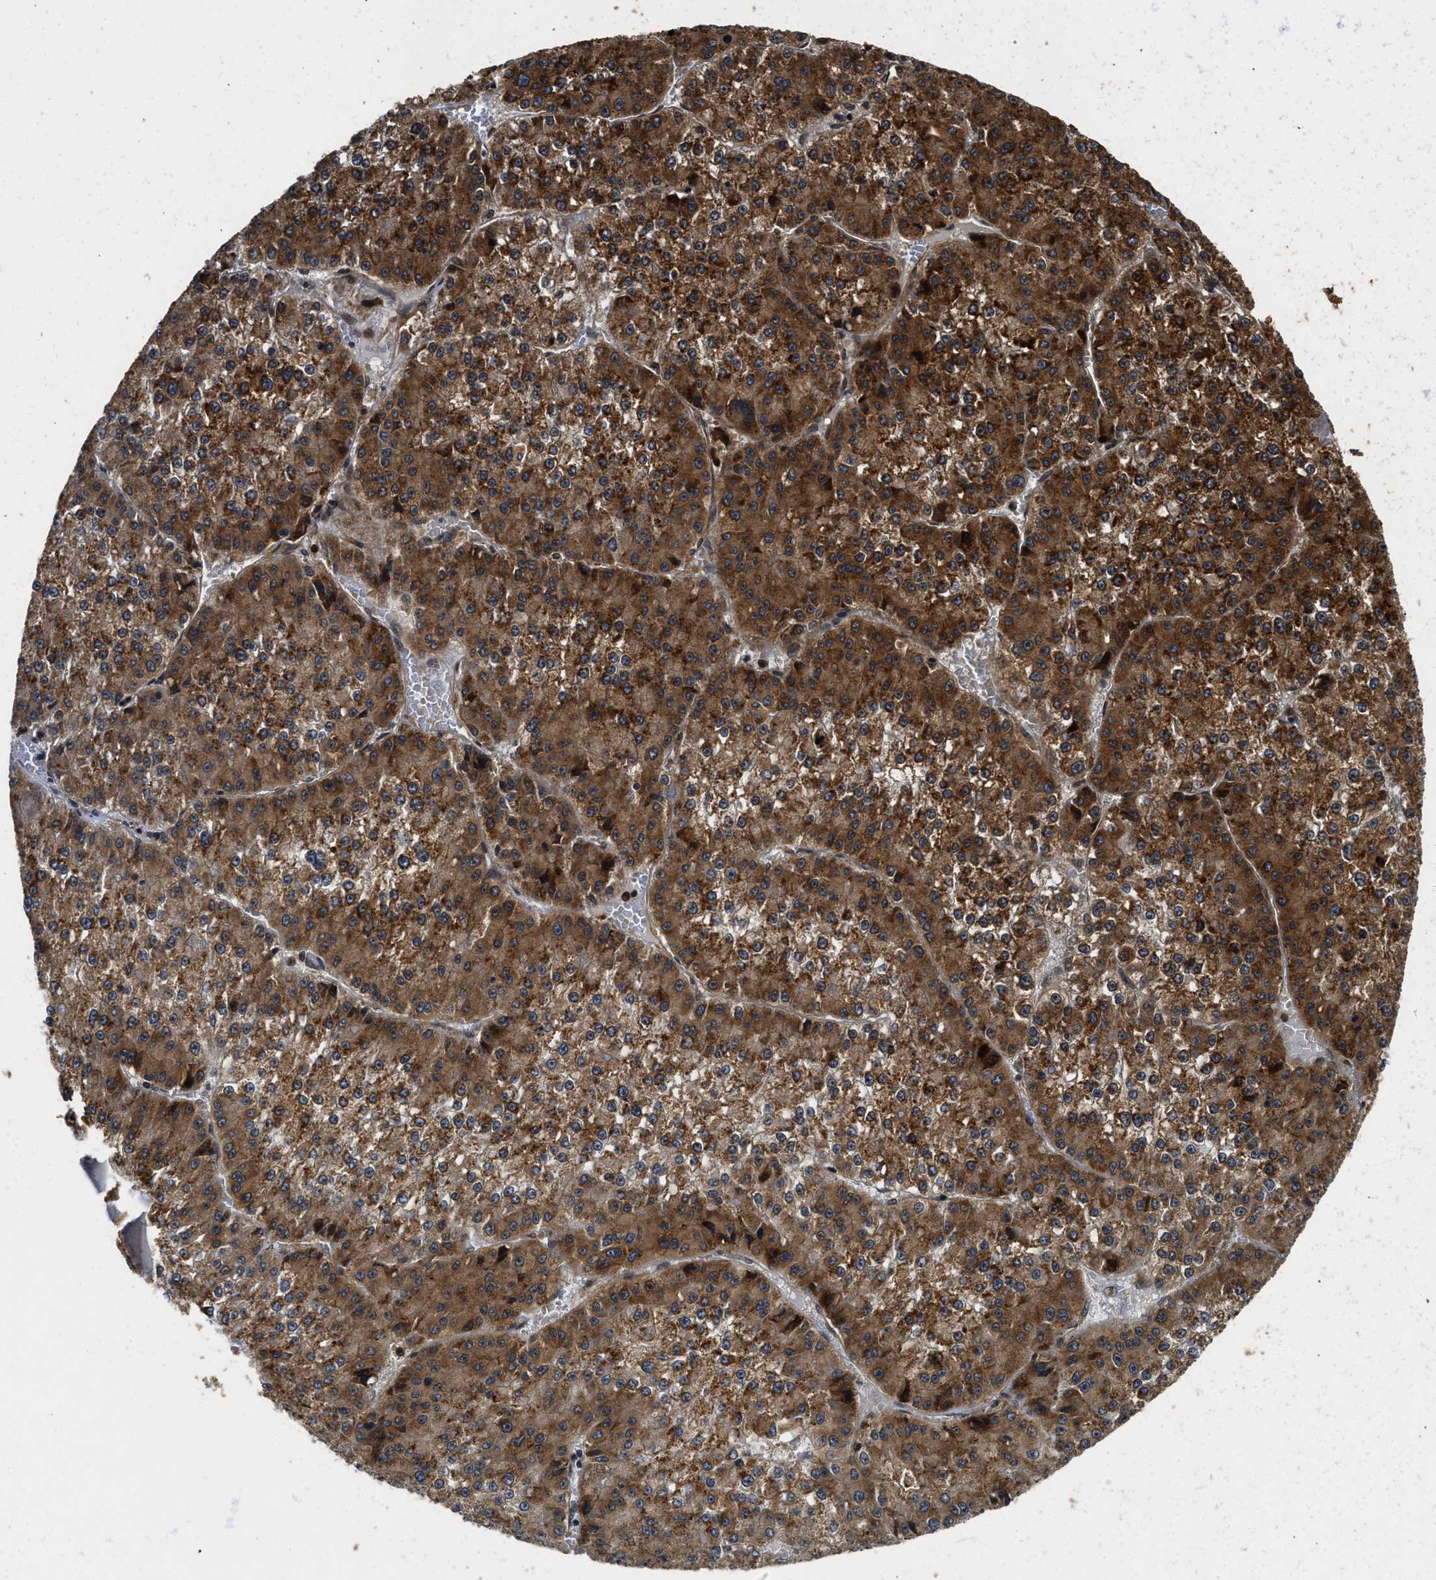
{"staining": {"intensity": "strong", "quantity": ">75%", "location": "cytoplasmic/membranous"}, "tissue": "liver cancer", "cell_type": "Tumor cells", "image_type": "cancer", "snomed": [{"axis": "morphology", "description": "Carcinoma, Hepatocellular, NOS"}, {"axis": "topography", "description": "Liver"}], "caption": "High-magnification brightfield microscopy of liver cancer (hepatocellular carcinoma) stained with DAB (3,3'-diaminobenzidine) (brown) and counterstained with hematoxylin (blue). tumor cells exhibit strong cytoplasmic/membranous staining is appreciated in approximately>75% of cells.", "gene": "ADSL", "patient": {"sex": "female", "age": 73}}